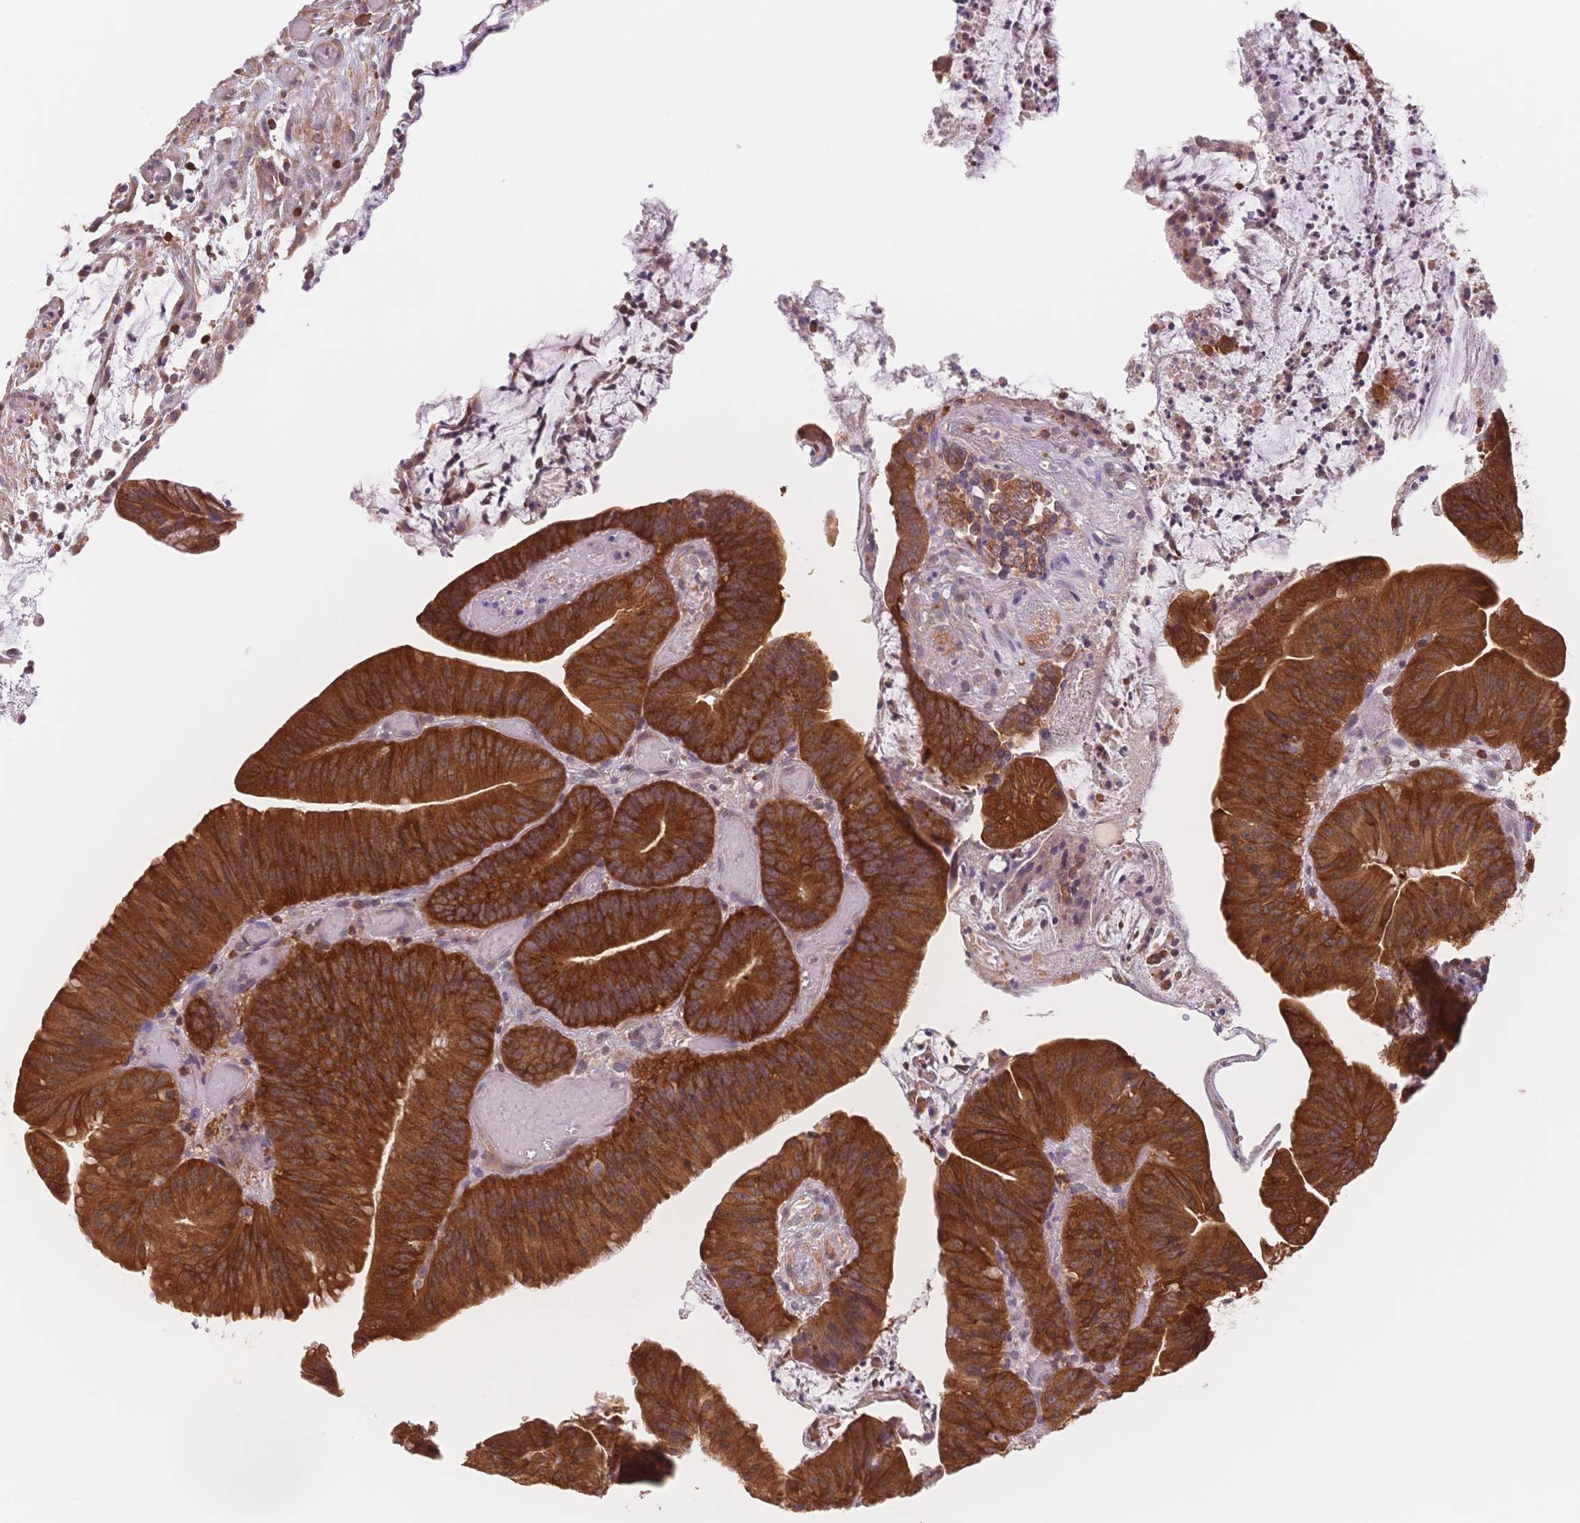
{"staining": {"intensity": "strong", "quantity": ">75%", "location": "cytoplasmic/membranous"}, "tissue": "colorectal cancer", "cell_type": "Tumor cells", "image_type": "cancer", "snomed": [{"axis": "morphology", "description": "Adenocarcinoma, NOS"}, {"axis": "topography", "description": "Colon"}], "caption": "Adenocarcinoma (colorectal) was stained to show a protein in brown. There is high levels of strong cytoplasmic/membranous positivity in approximately >75% of tumor cells.", "gene": "STK39", "patient": {"sex": "female", "age": 78}}